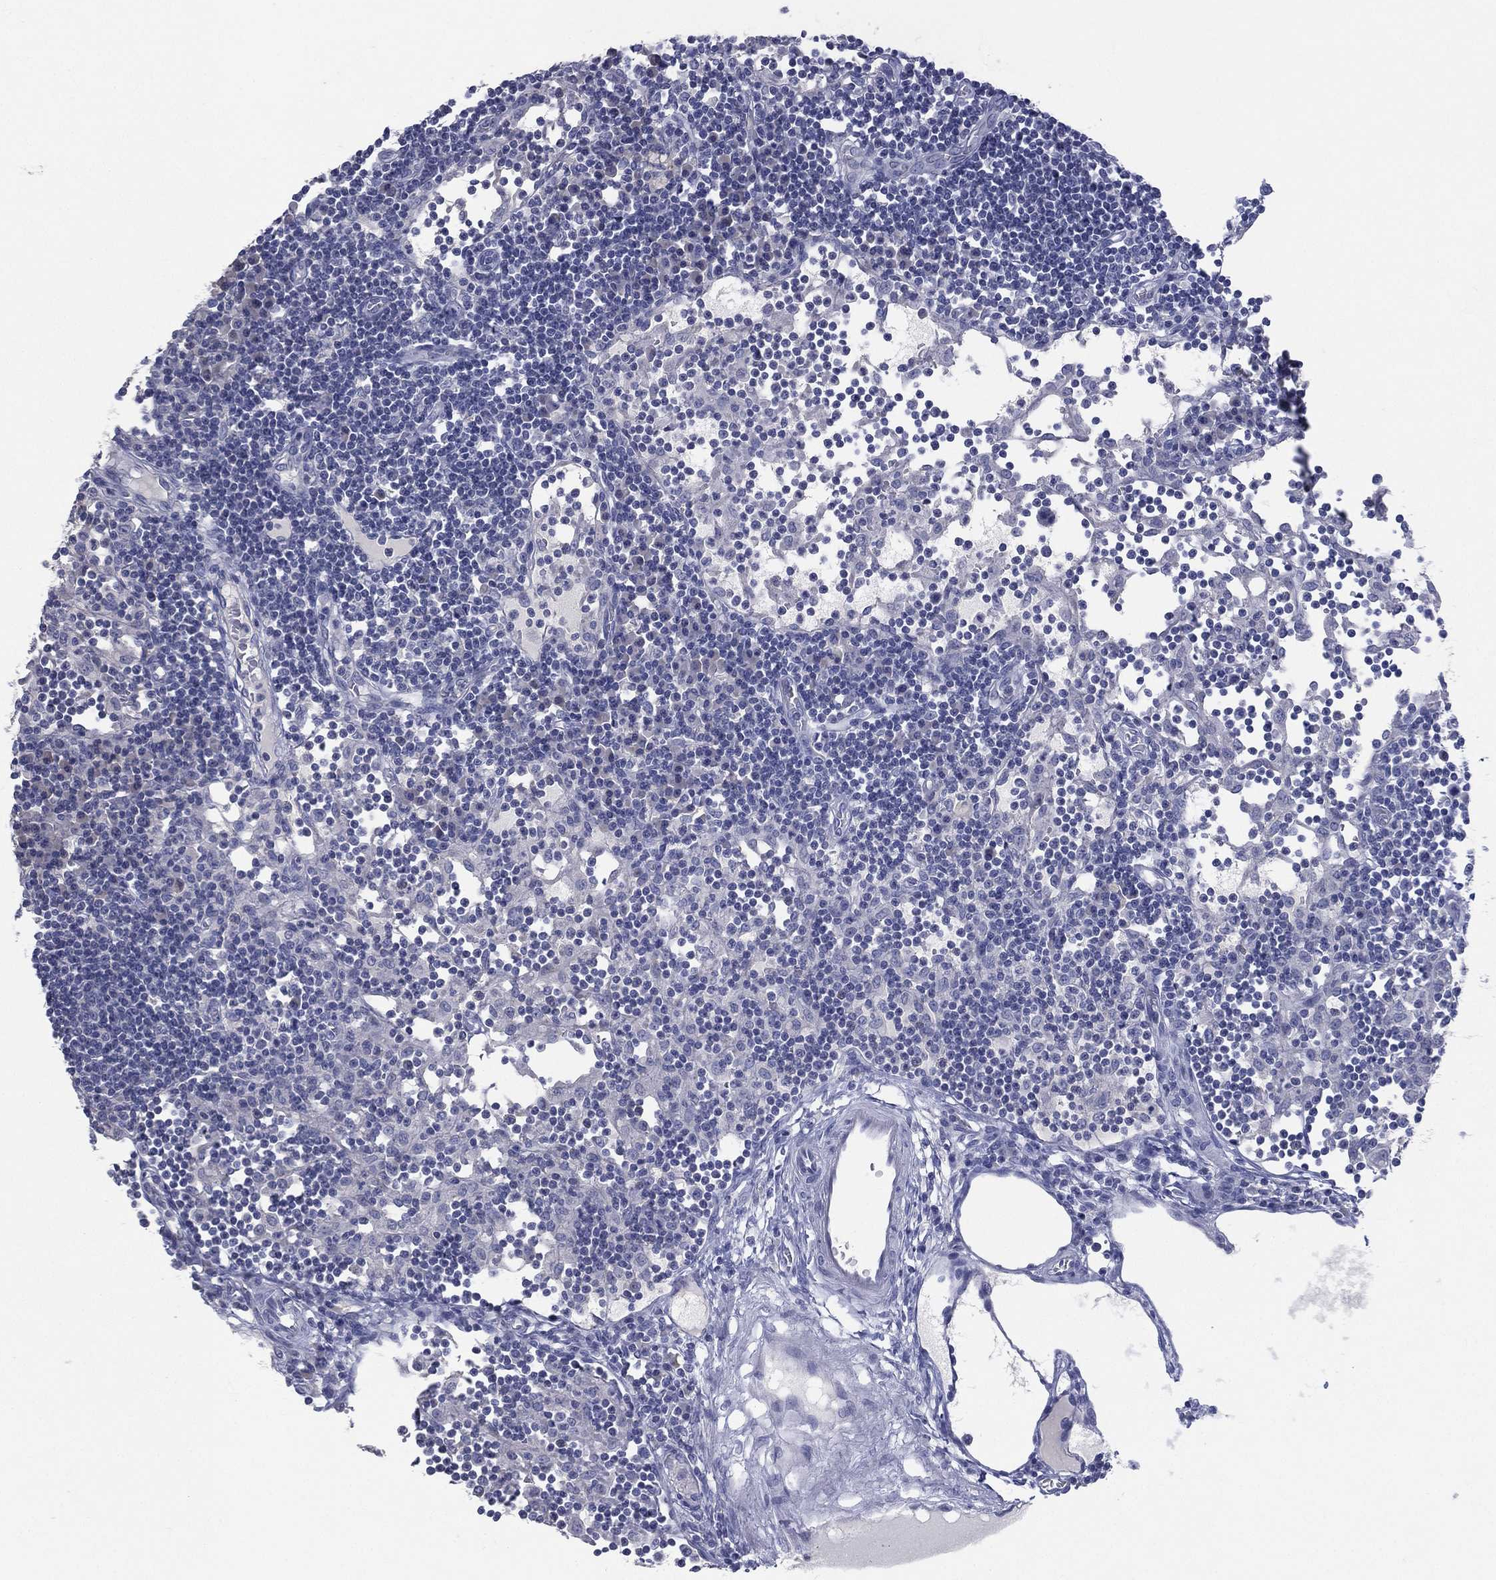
{"staining": {"intensity": "negative", "quantity": "none", "location": "none"}, "tissue": "lymph node", "cell_type": "Germinal center cells", "image_type": "normal", "snomed": [{"axis": "morphology", "description": "Normal tissue, NOS"}, {"axis": "topography", "description": "Lymph node"}], "caption": "Immunohistochemical staining of benign human lymph node shows no significant staining in germinal center cells.", "gene": "KRT35", "patient": {"sex": "female", "age": 72}}